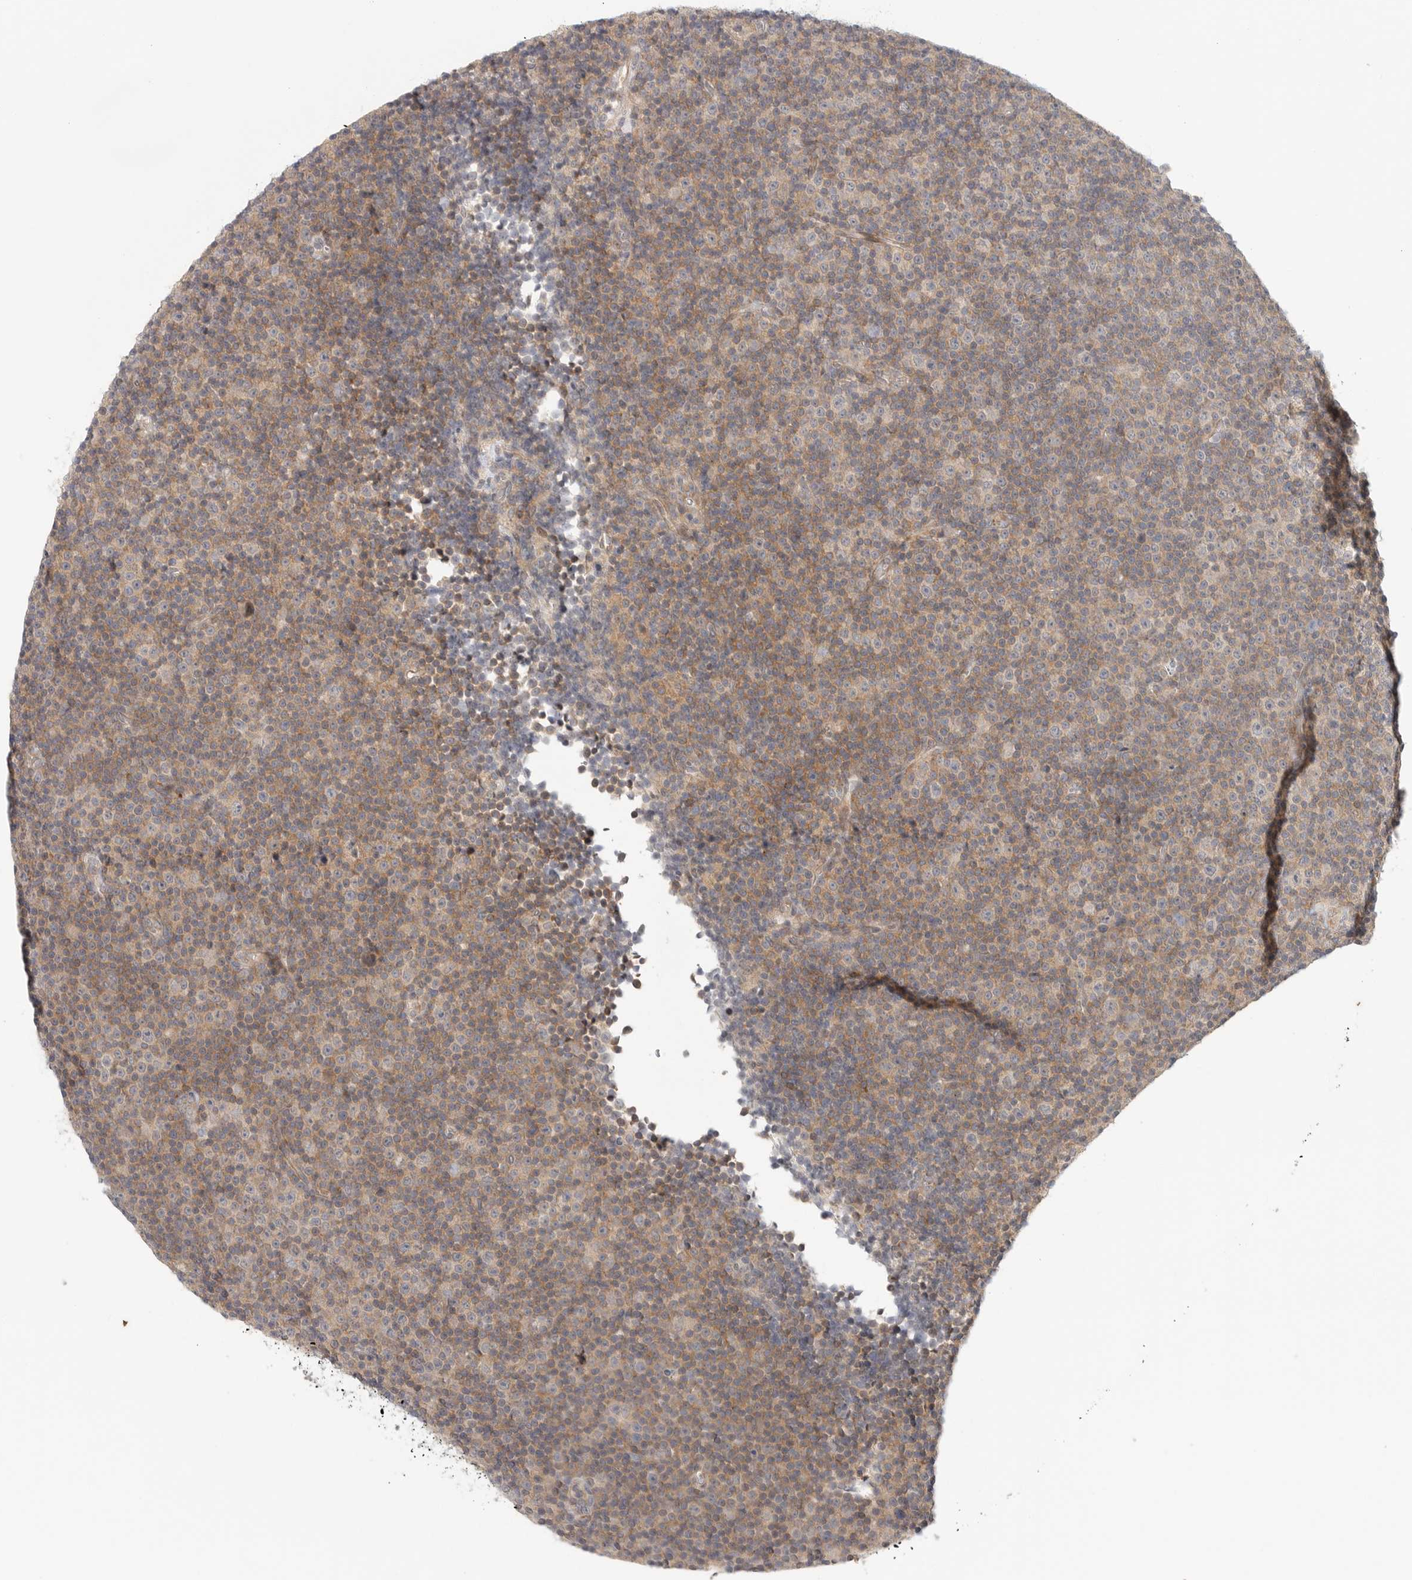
{"staining": {"intensity": "moderate", "quantity": "25%-75%", "location": "cytoplasmic/membranous"}, "tissue": "lymphoma", "cell_type": "Tumor cells", "image_type": "cancer", "snomed": [{"axis": "morphology", "description": "Malignant lymphoma, non-Hodgkin's type, Low grade"}, {"axis": "topography", "description": "Lymph node"}], "caption": "Human low-grade malignant lymphoma, non-Hodgkin's type stained with a brown dye reveals moderate cytoplasmic/membranous positive staining in about 25%-75% of tumor cells.", "gene": "HDAC6", "patient": {"sex": "female", "age": 67}}